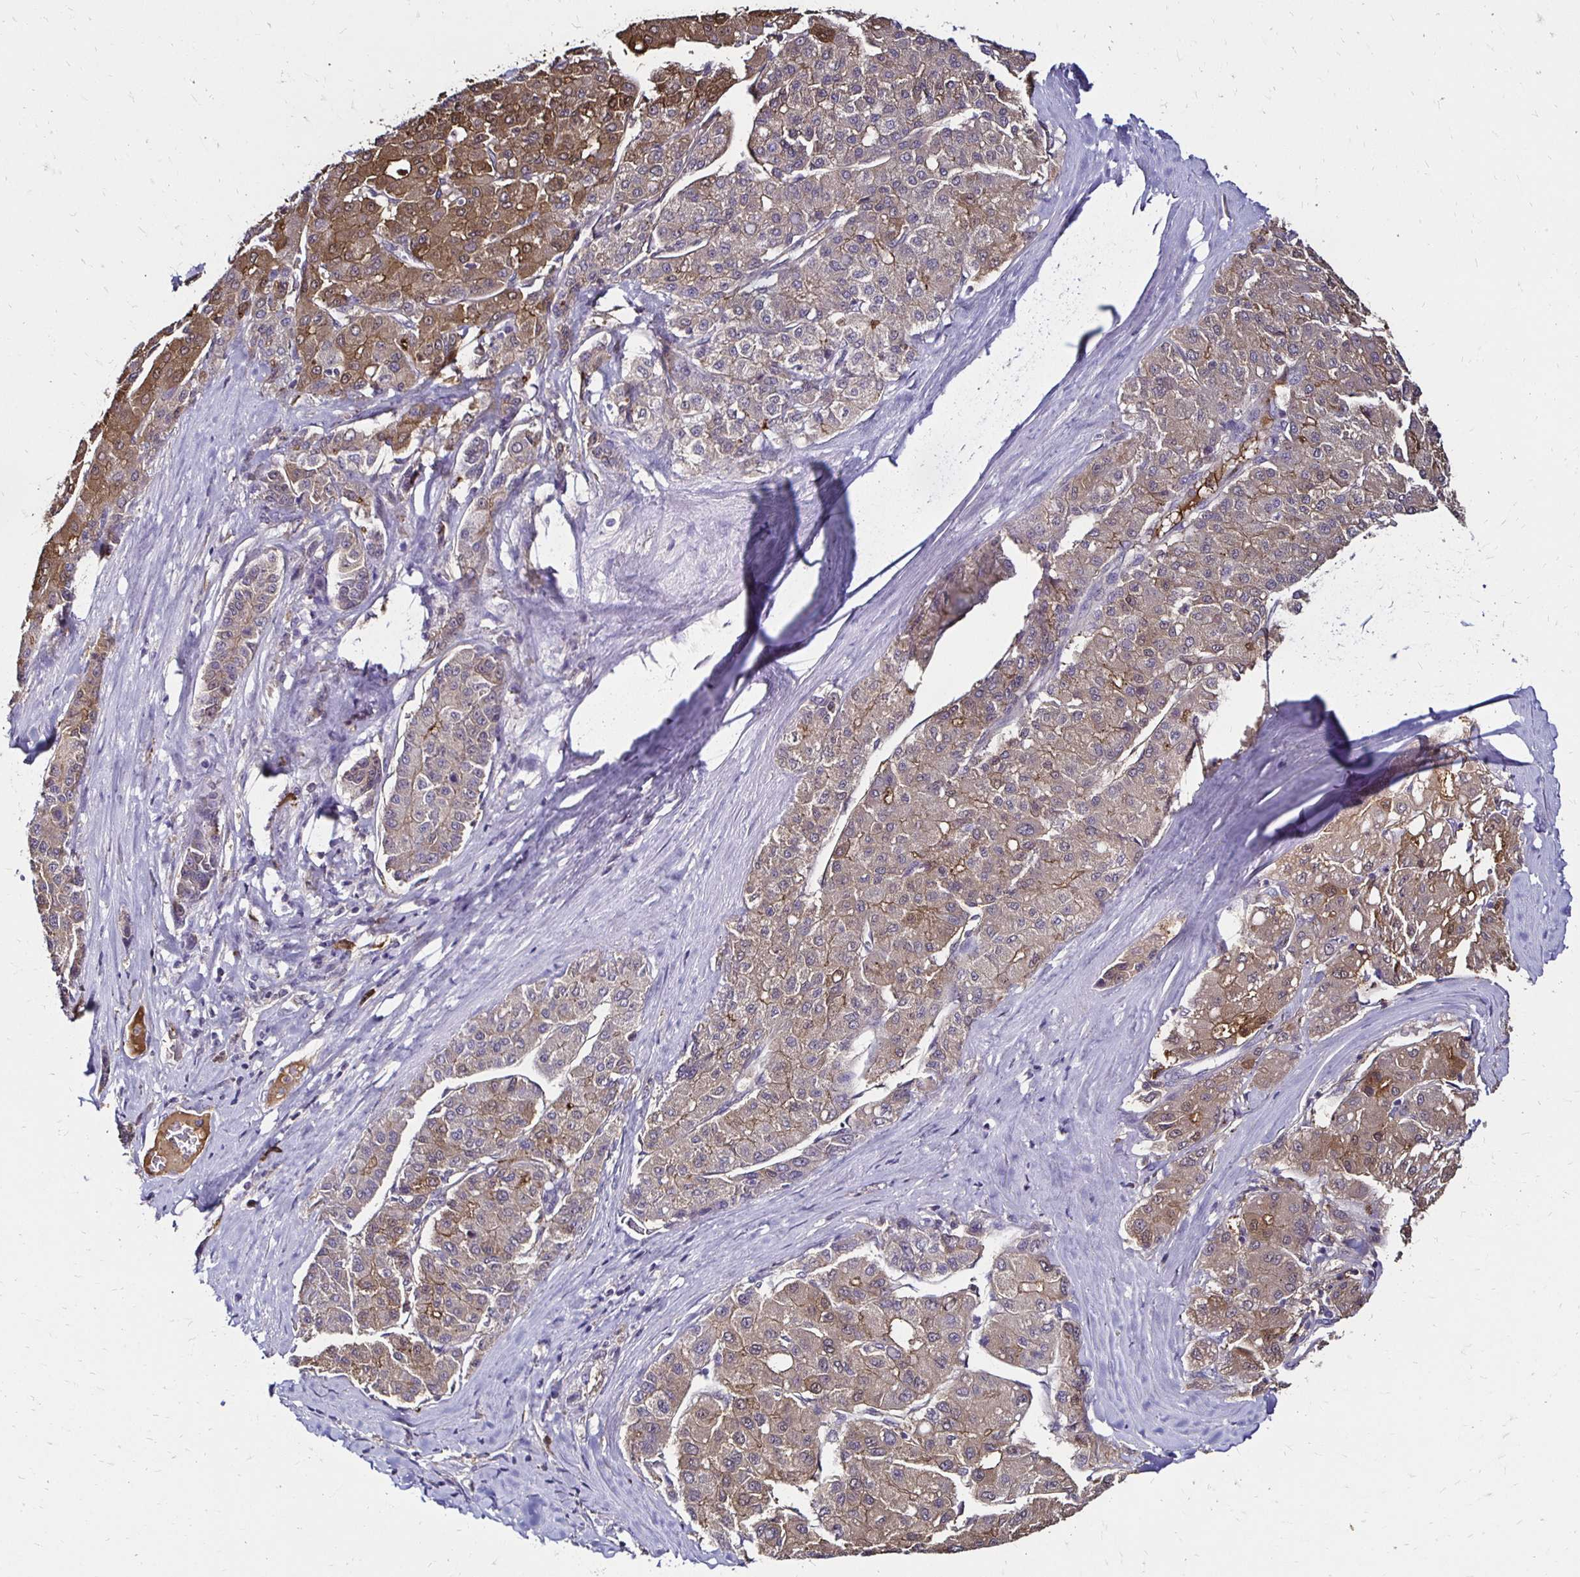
{"staining": {"intensity": "weak", "quantity": ">75%", "location": "cytoplasmic/membranous"}, "tissue": "liver cancer", "cell_type": "Tumor cells", "image_type": "cancer", "snomed": [{"axis": "morphology", "description": "Carcinoma, Hepatocellular, NOS"}, {"axis": "topography", "description": "Liver"}], "caption": "IHC of liver cancer reveals low levels of weak cytoplasmic/membranous staining in approximately >75% of tumor cells.", "gene": "TXN", "patient": {"sex": "male", "age": 65}}